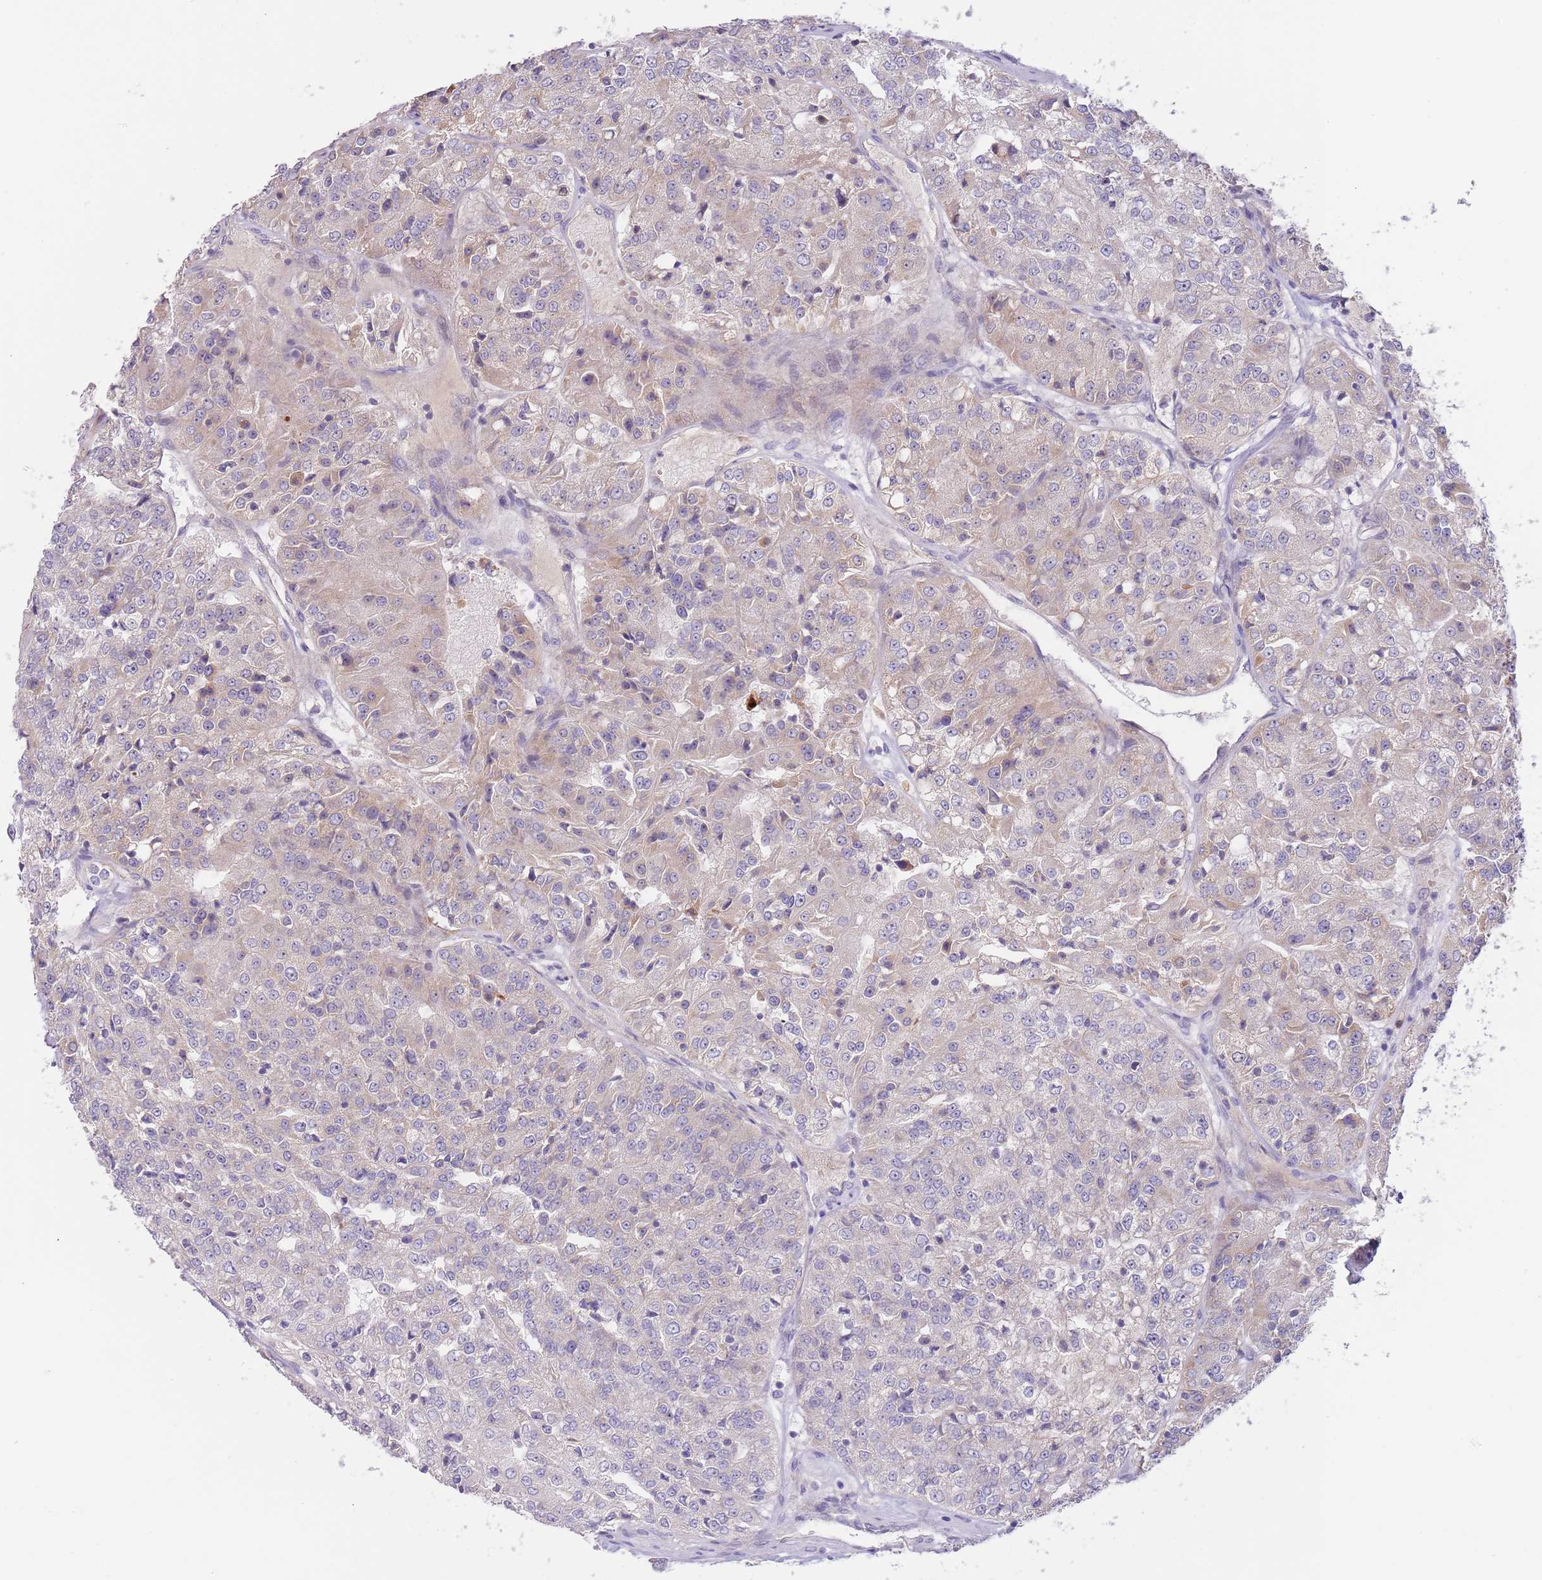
{"staining": {"intensity": "negative", "quantity": "none", "location": "none"}, "tissue": "renal cancer", "cell_type": "Tumor cells", "image_type": "cancer", "snomed": [{"axis": "morphology", "description": "Adenocarcinoma, NOS"}, {"axis": "topography", "description": "Kidney"}], "caption": "IHC histopathology image of neoplastic tissue: human adenocarcinoma (renal) stained with DAB (3,3'-diaminobenzidine) exhibits no significant protein staining in tumor cells.", "gene": "AP1S2", "patient": {"sex": "female", "age": 63}}